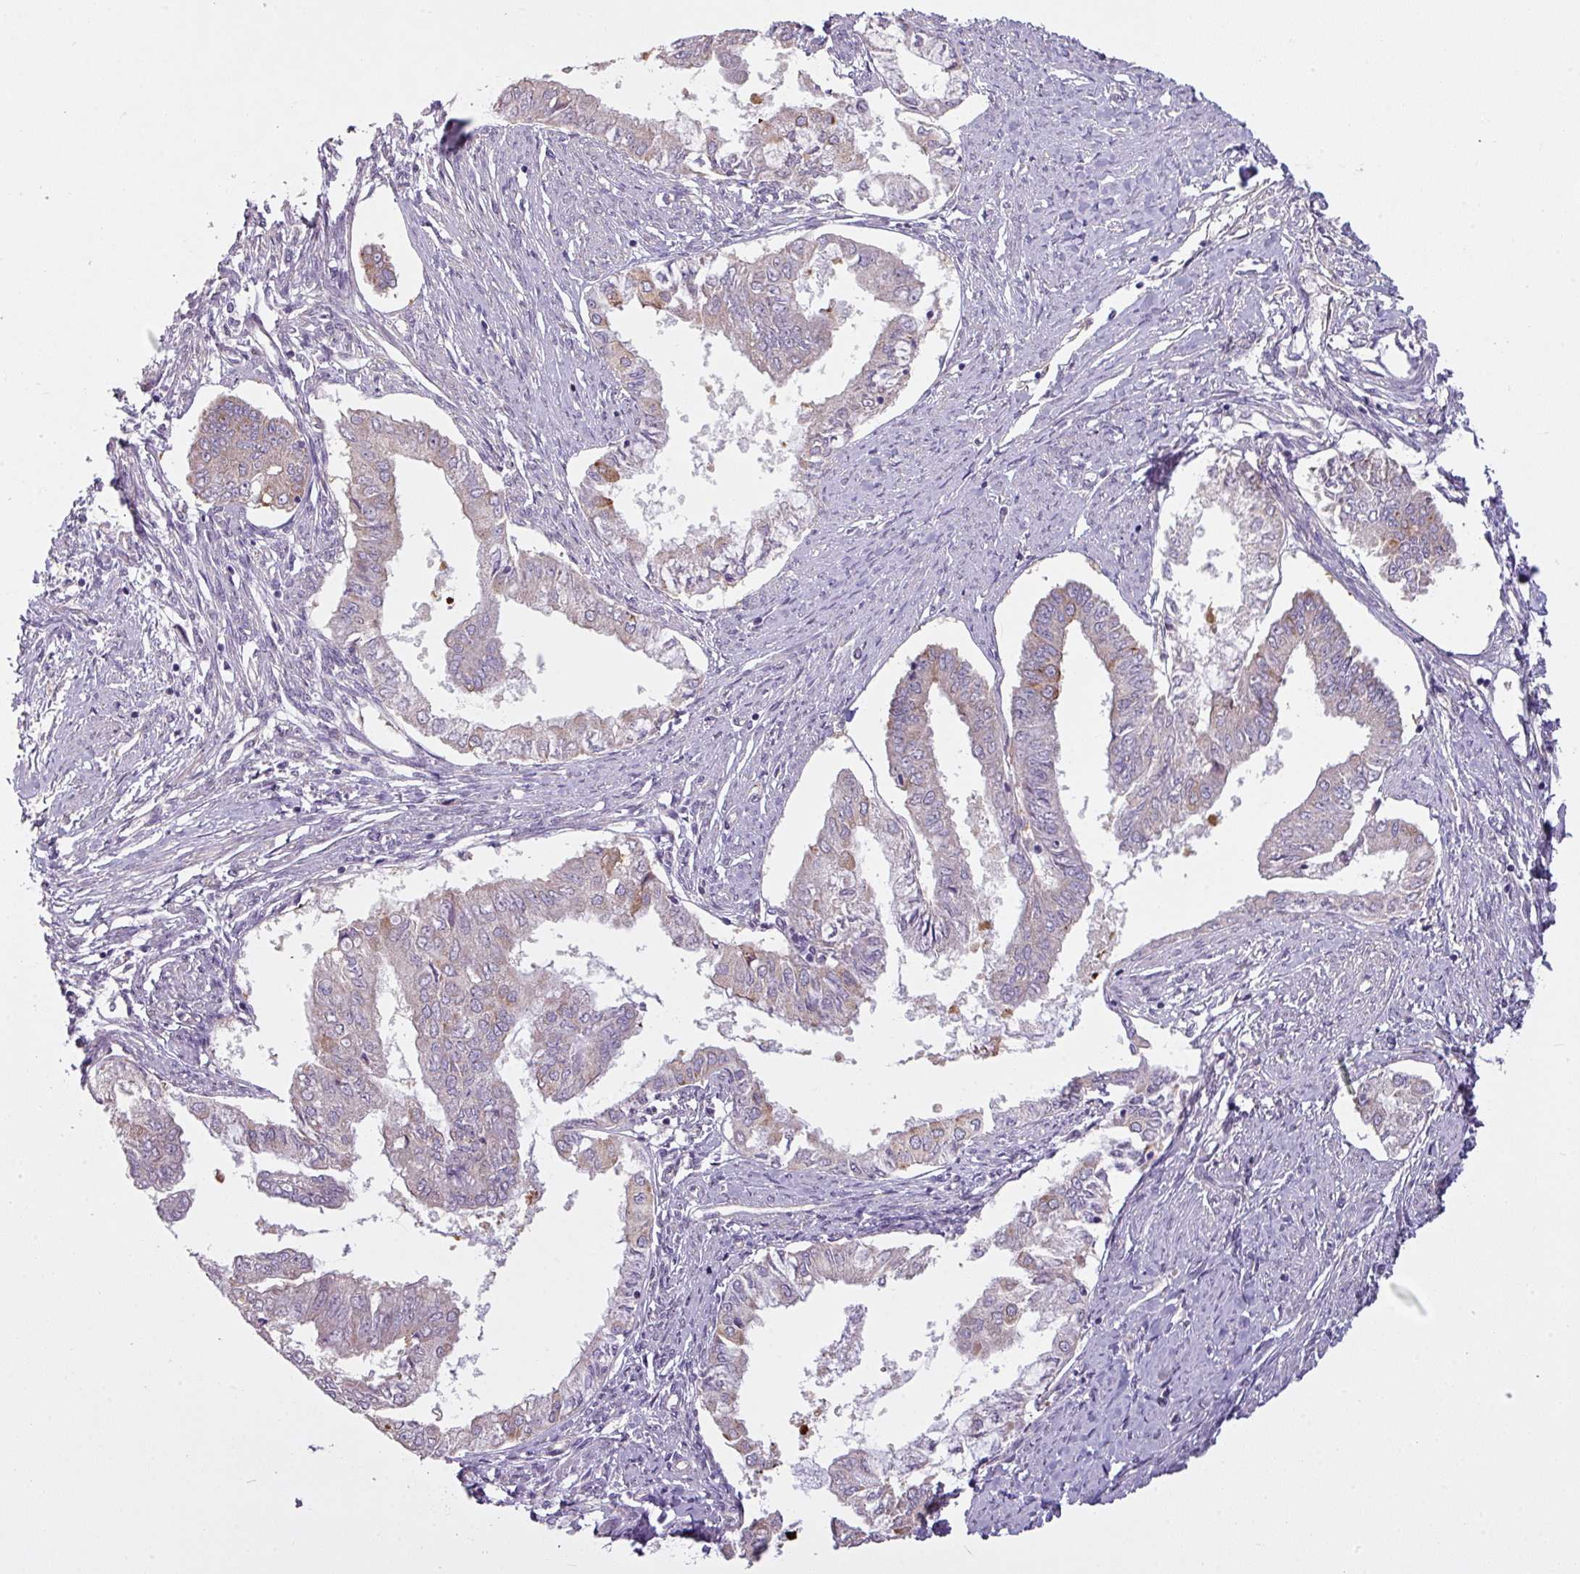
{"staining": {"intensity": "moderate", "quantity": "<25%", "location": "cytoplasmic/membranous"}, "tissue": "endometrial cancer", "cell_type": "Tumor cells", "image_type": "cancer", "snomed": [{"axis": "morphology", "description": "Adenocarcinoma, NOS"}, {"axis": "topography", "description": "Endometrium"}], "caption": "Immunohistochemical staining of human adenocarcinoma (endometrial) exhibits low levels of moderate cytoplasmic/membranous protein staining in about <25% of tumor cells.", "gene": "CAMK2B", "patient": {"sex": "female", "age": 76}}